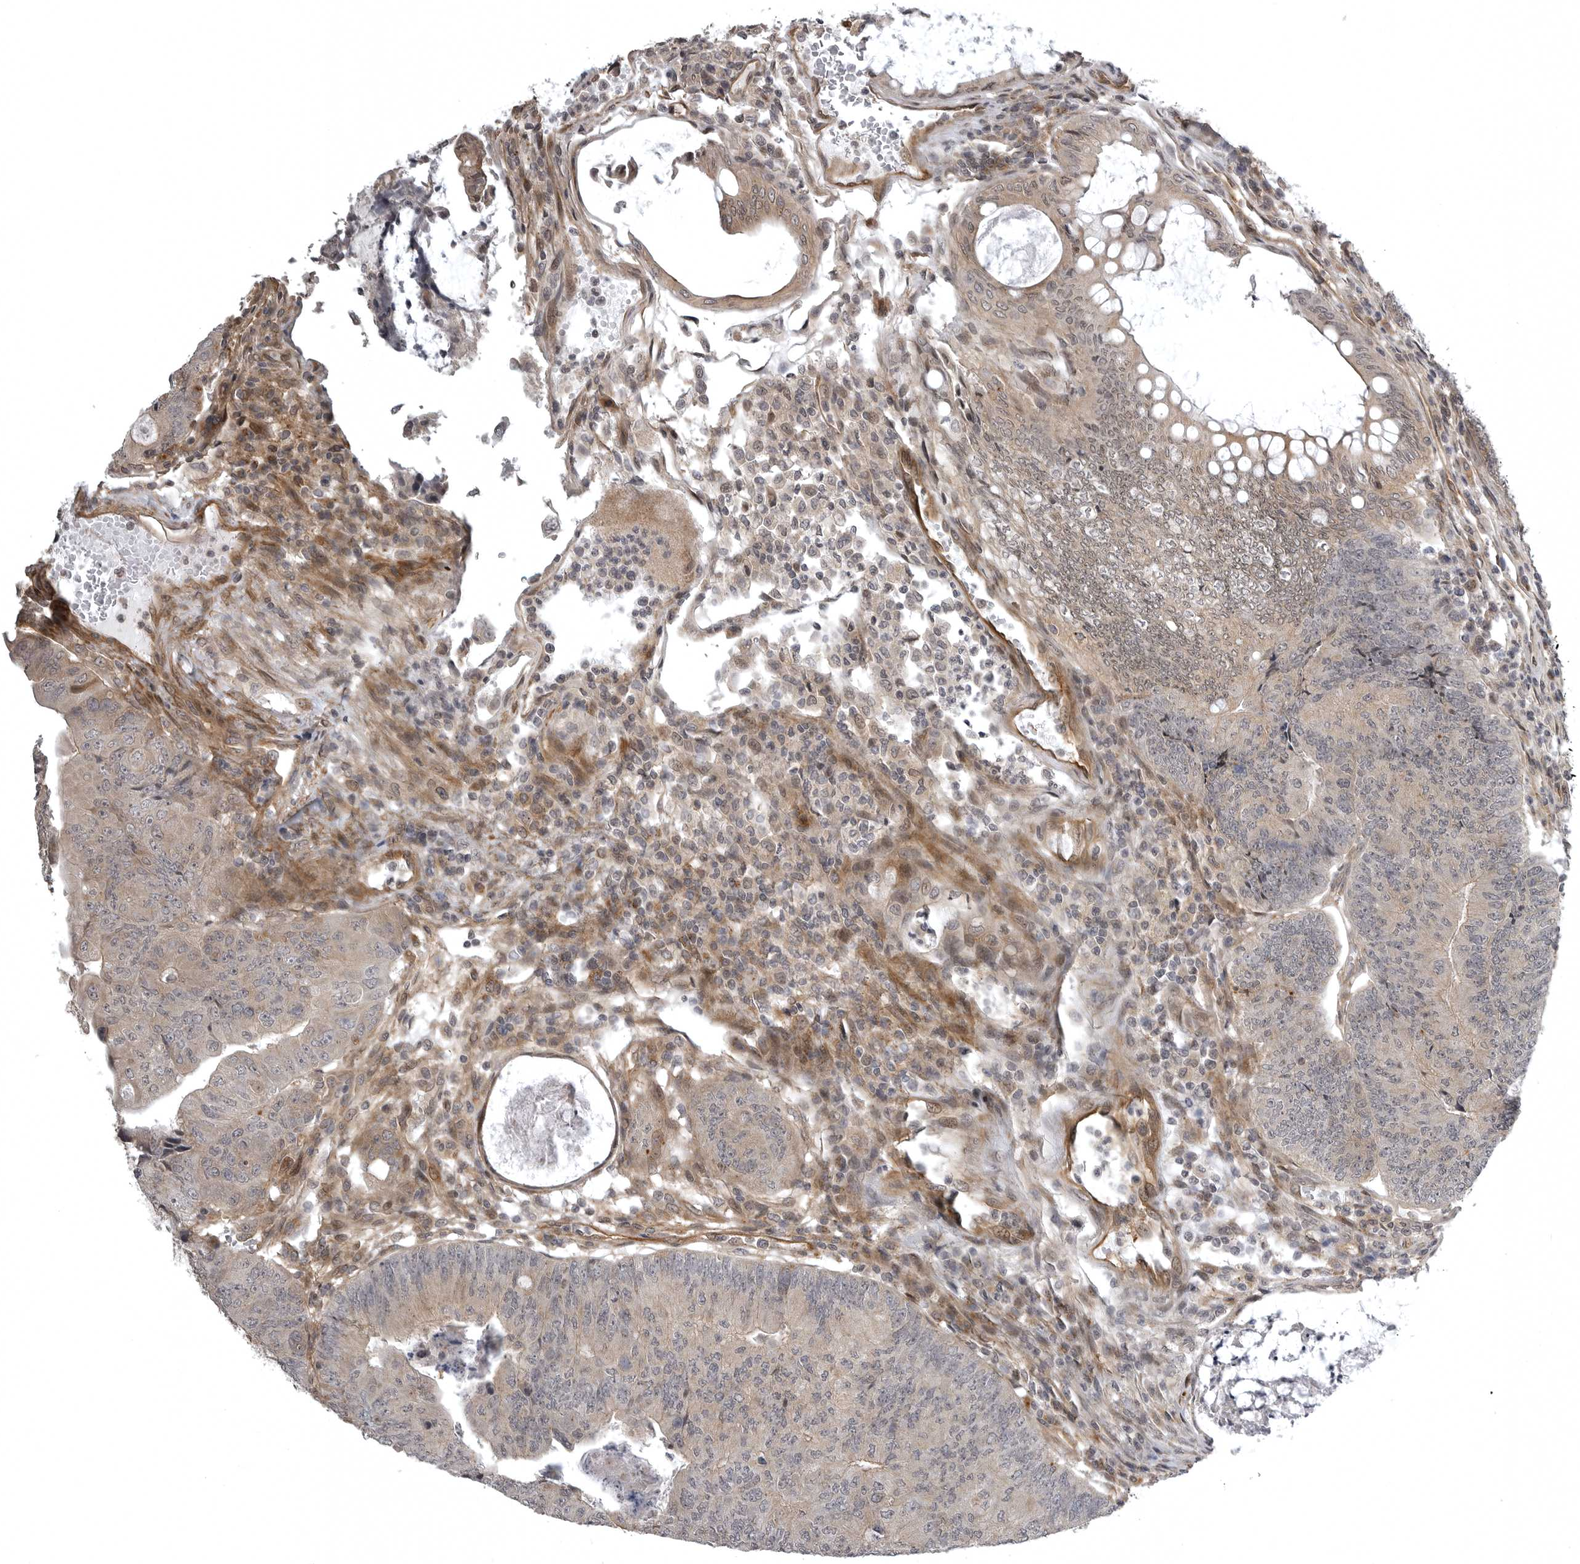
{"staining": {"intensity": "weak", "quantity": "<25%", "location": "nuclear"}, "tissue": "colorectal cancer", "cell_type": "Tumor cells", "image_type": "cancer", "snomed": [{"axis": "morphology", "description": "Adenocarcinoma, NOS"}, {"axis": "topography", "description": "Colon"}], "caption": "The IHC micrograph has no significant expression in tumor cells of colorectal cancer tissue.", "gene": "SNX16", "patient": {"sex": "female", "age": 67}}